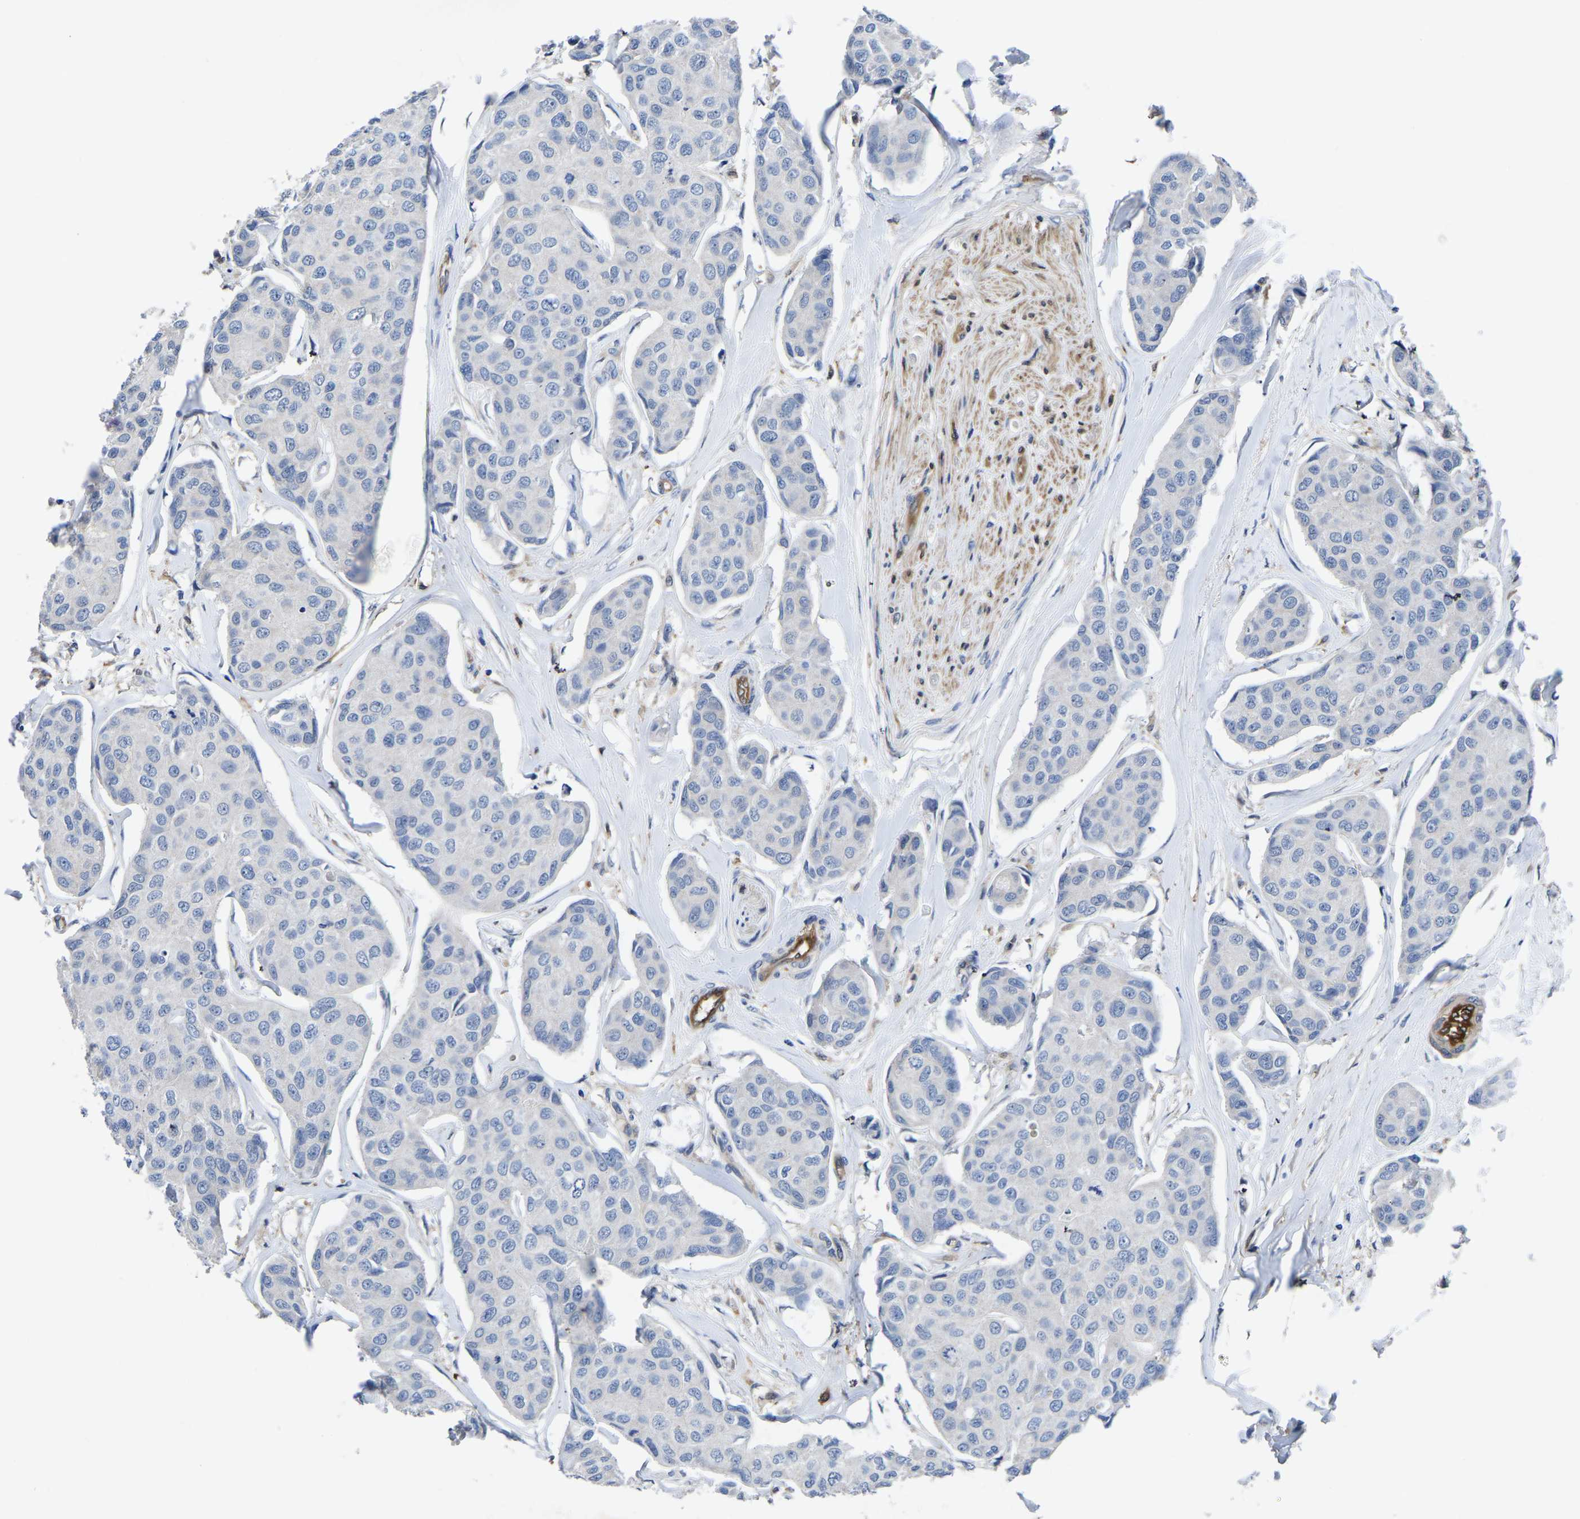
{"staining": {"intensity": "negative", "quantity": "none", "location": "none"}, "tissue": "breast cancer", "cell_type": "Tumor cells", "image_type": "cancer", "snomed": [{"axis": "morphology", "description": "Duct carcinoma"}, {"axis": "topography", "description": "Breast"}], "caption": "This image is of breast cancer (infiltrating ductal carcinoma) stained with IHC to label a protein in brown with the nuclei are counter-stained blue. There is no positivity in tumor cells.", "gene": "ATG2B", "patient": {"sex": "female", "age": 80}}